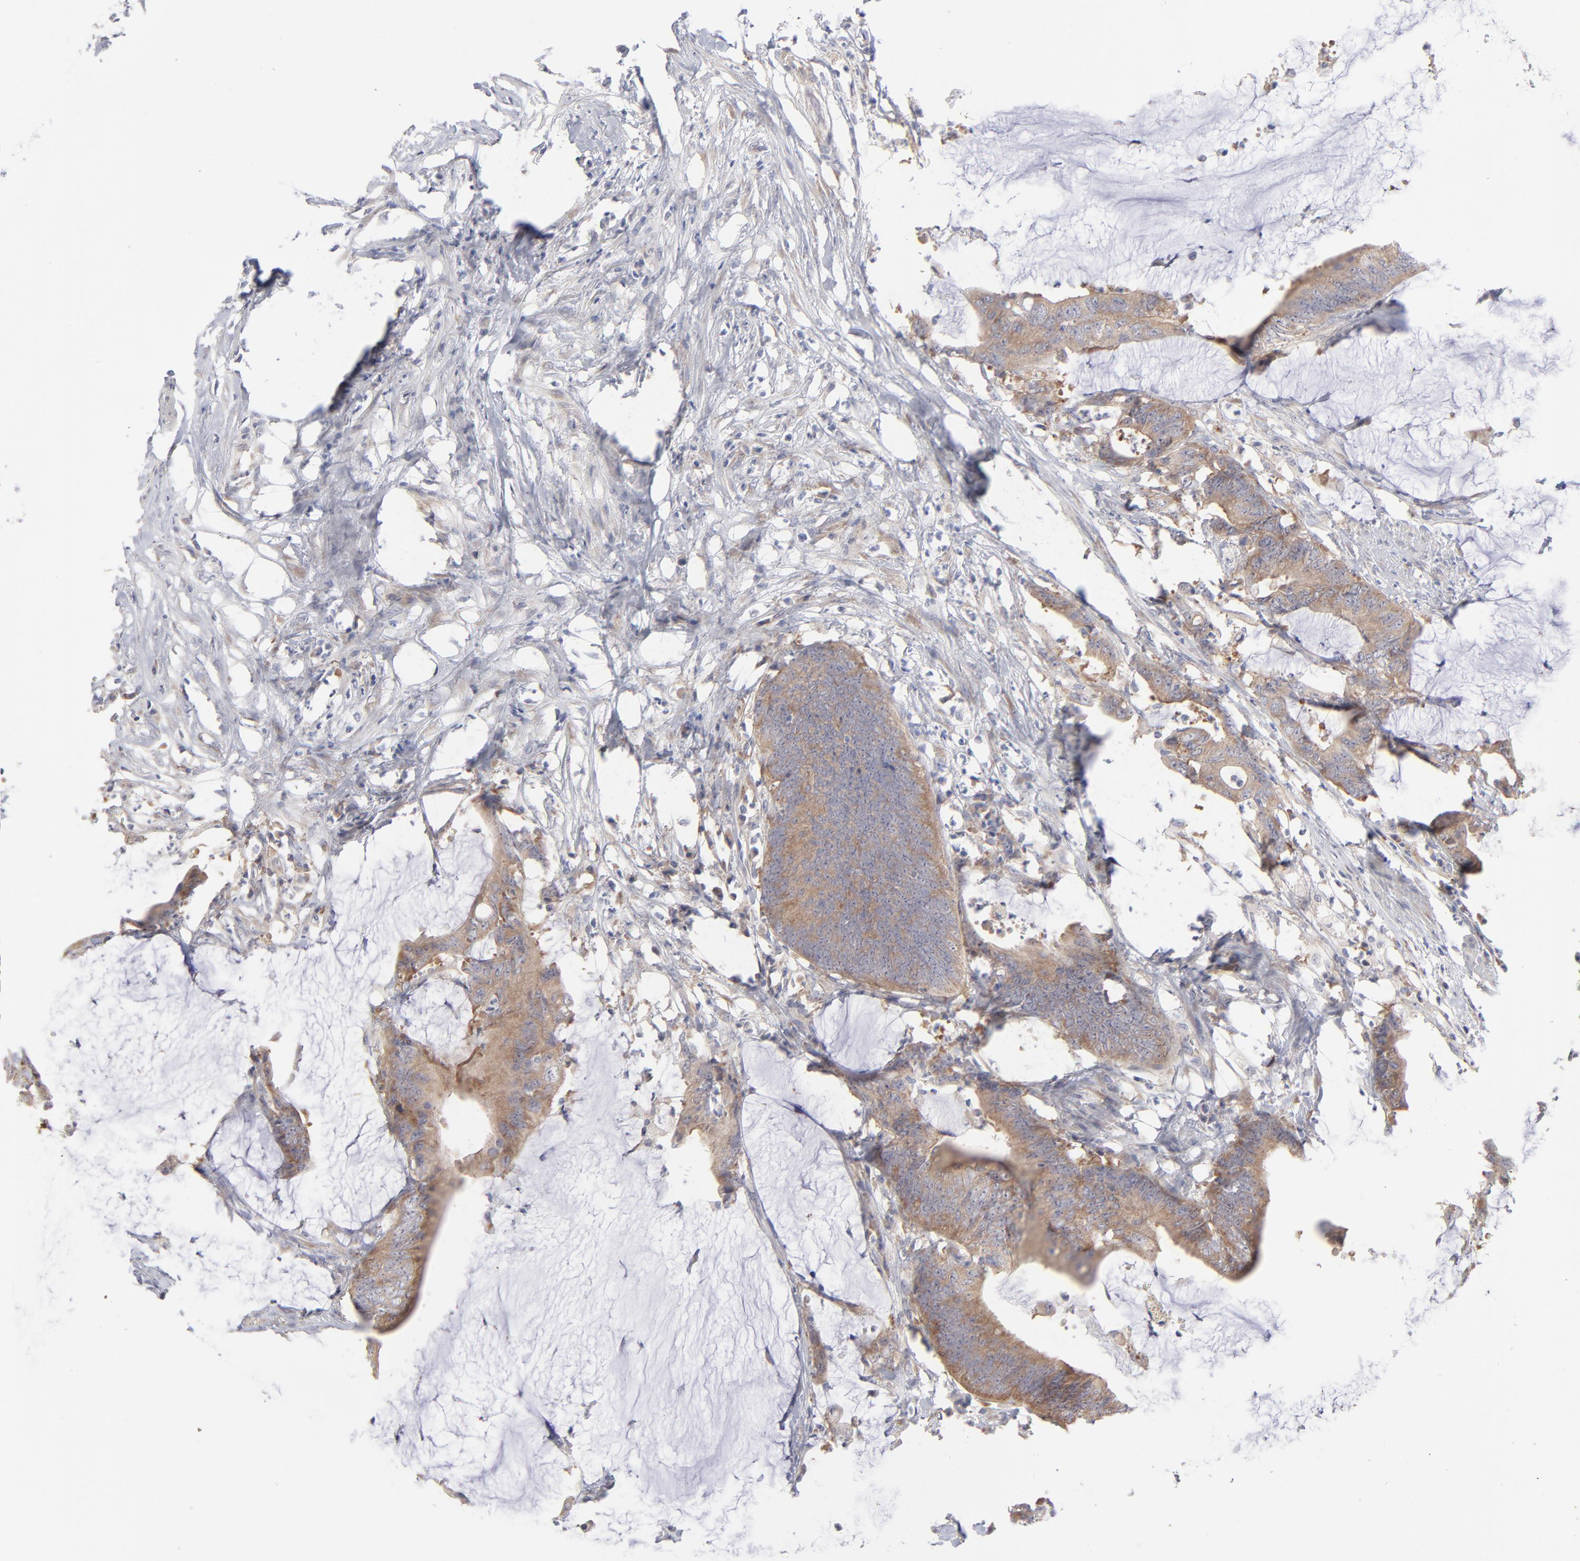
{"staining": {"intensity": "moderate", "quantity": ">75%", "location": "cytoplasmic/membranous"}, "tissue": "colorectal cancer", "cell_type": "Tumor cells", "image_type": "cancer", "snomed": [{"axis": "morphology", "description": "Adenocarcinoma, NOS"}, {"axis": "topography", "description": "Rectum"}], "caption": "Colorectal cancer (adenocarcinoma) tissue exhibits moderate cytoplasmic/membranous expression in approximately >75% of tumor cells, visualized by immunohistochemistry.", "gene": "RPS24", "patient": {"sex": "female", "age": 66}}